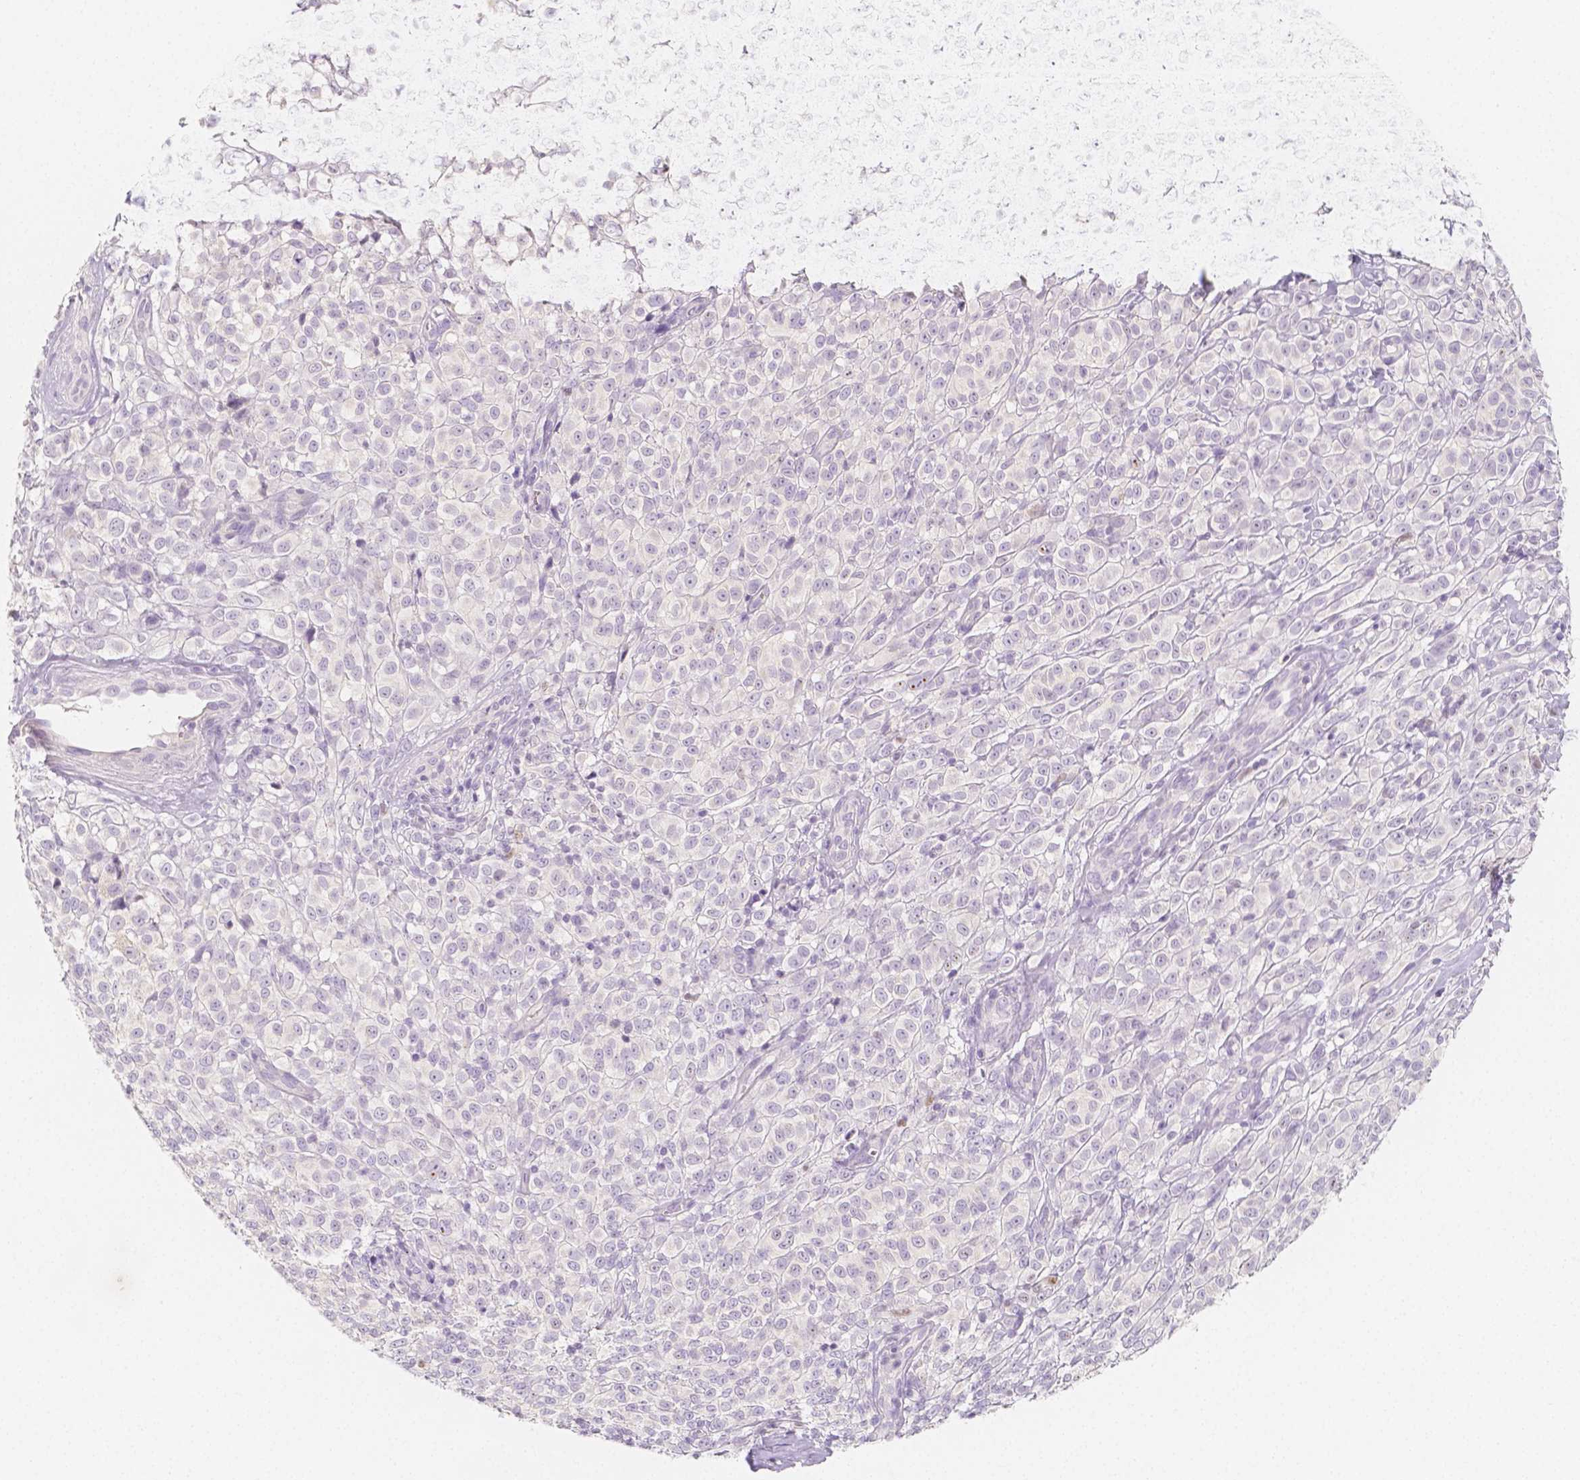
{"staining": {"intensity": "negative", "quantity": "none", "location": "none"}, "tissue": "melanoma", "cell_type": "Tumor cells", "image_type": "cancer", "snomed": [{"axis": "morphology", "description": "Malignant melanoma, NOS"}, {"axis": "topography", "description": "Skin"}], "caption": "This is an IHC photomicrograph of human malignant melanoma. There is no staining in tumor cells.", "gene": "BATF", "patient": {"sex": "male", "age": 85}}